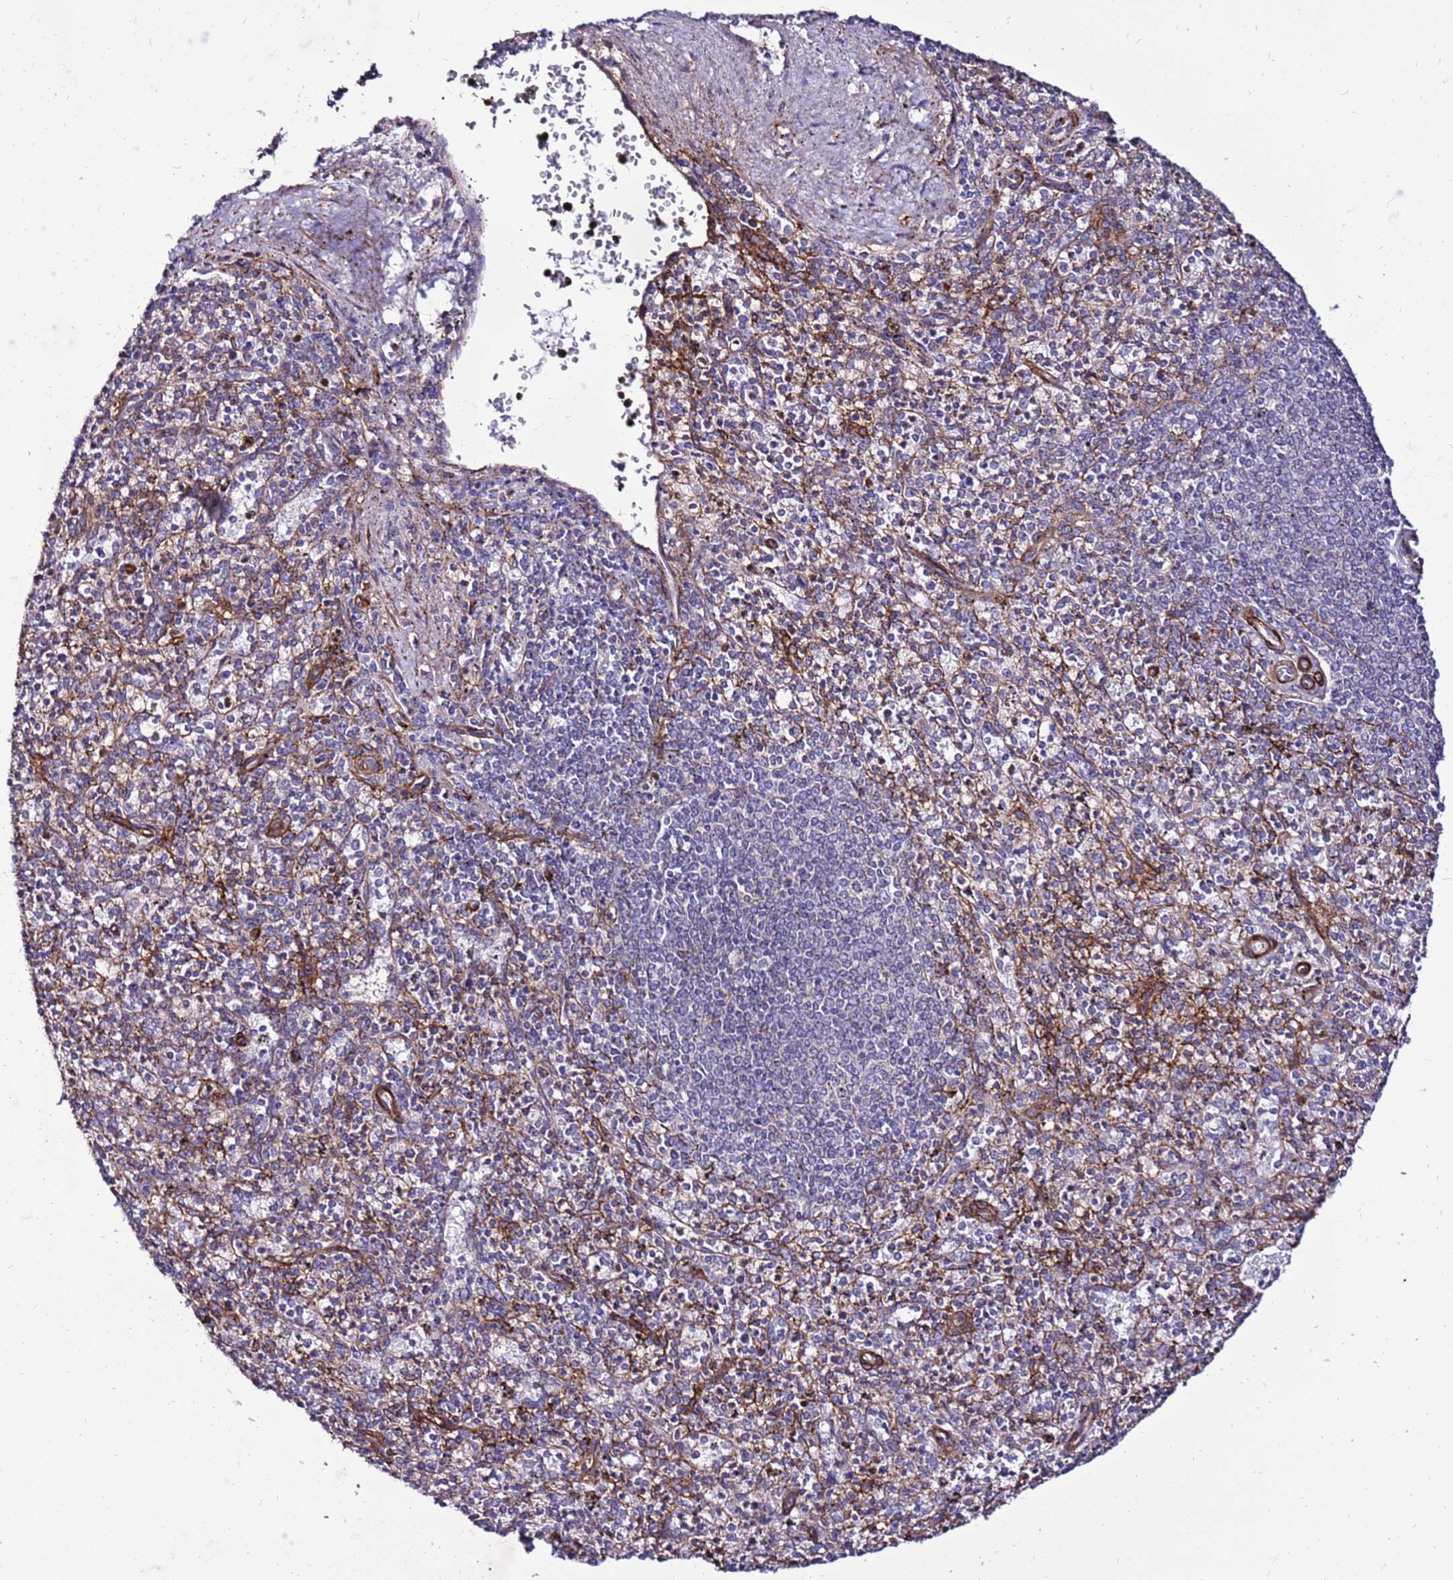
{"staining": {"intensity": "negative", "quantity": "none", "location": "none"}, "tissue": "spleen", "cell_type": "Cells in red pulp", "image_type": "normal", "snomed": [{"axis": "morphology", "description": "Normal tissue, NOS"}, {"axis": "topography", "description": "Spleen"}], "caption": "High magnification brightfield microscopy of benign spleen stained with DAB (brown) and counterstained with hematoxylin (blue): cells in red pulp show no significant staining. (DAB IHC, high magnification).", "gene": "EI24", "patient": {"sex": "male", "age": 72}}